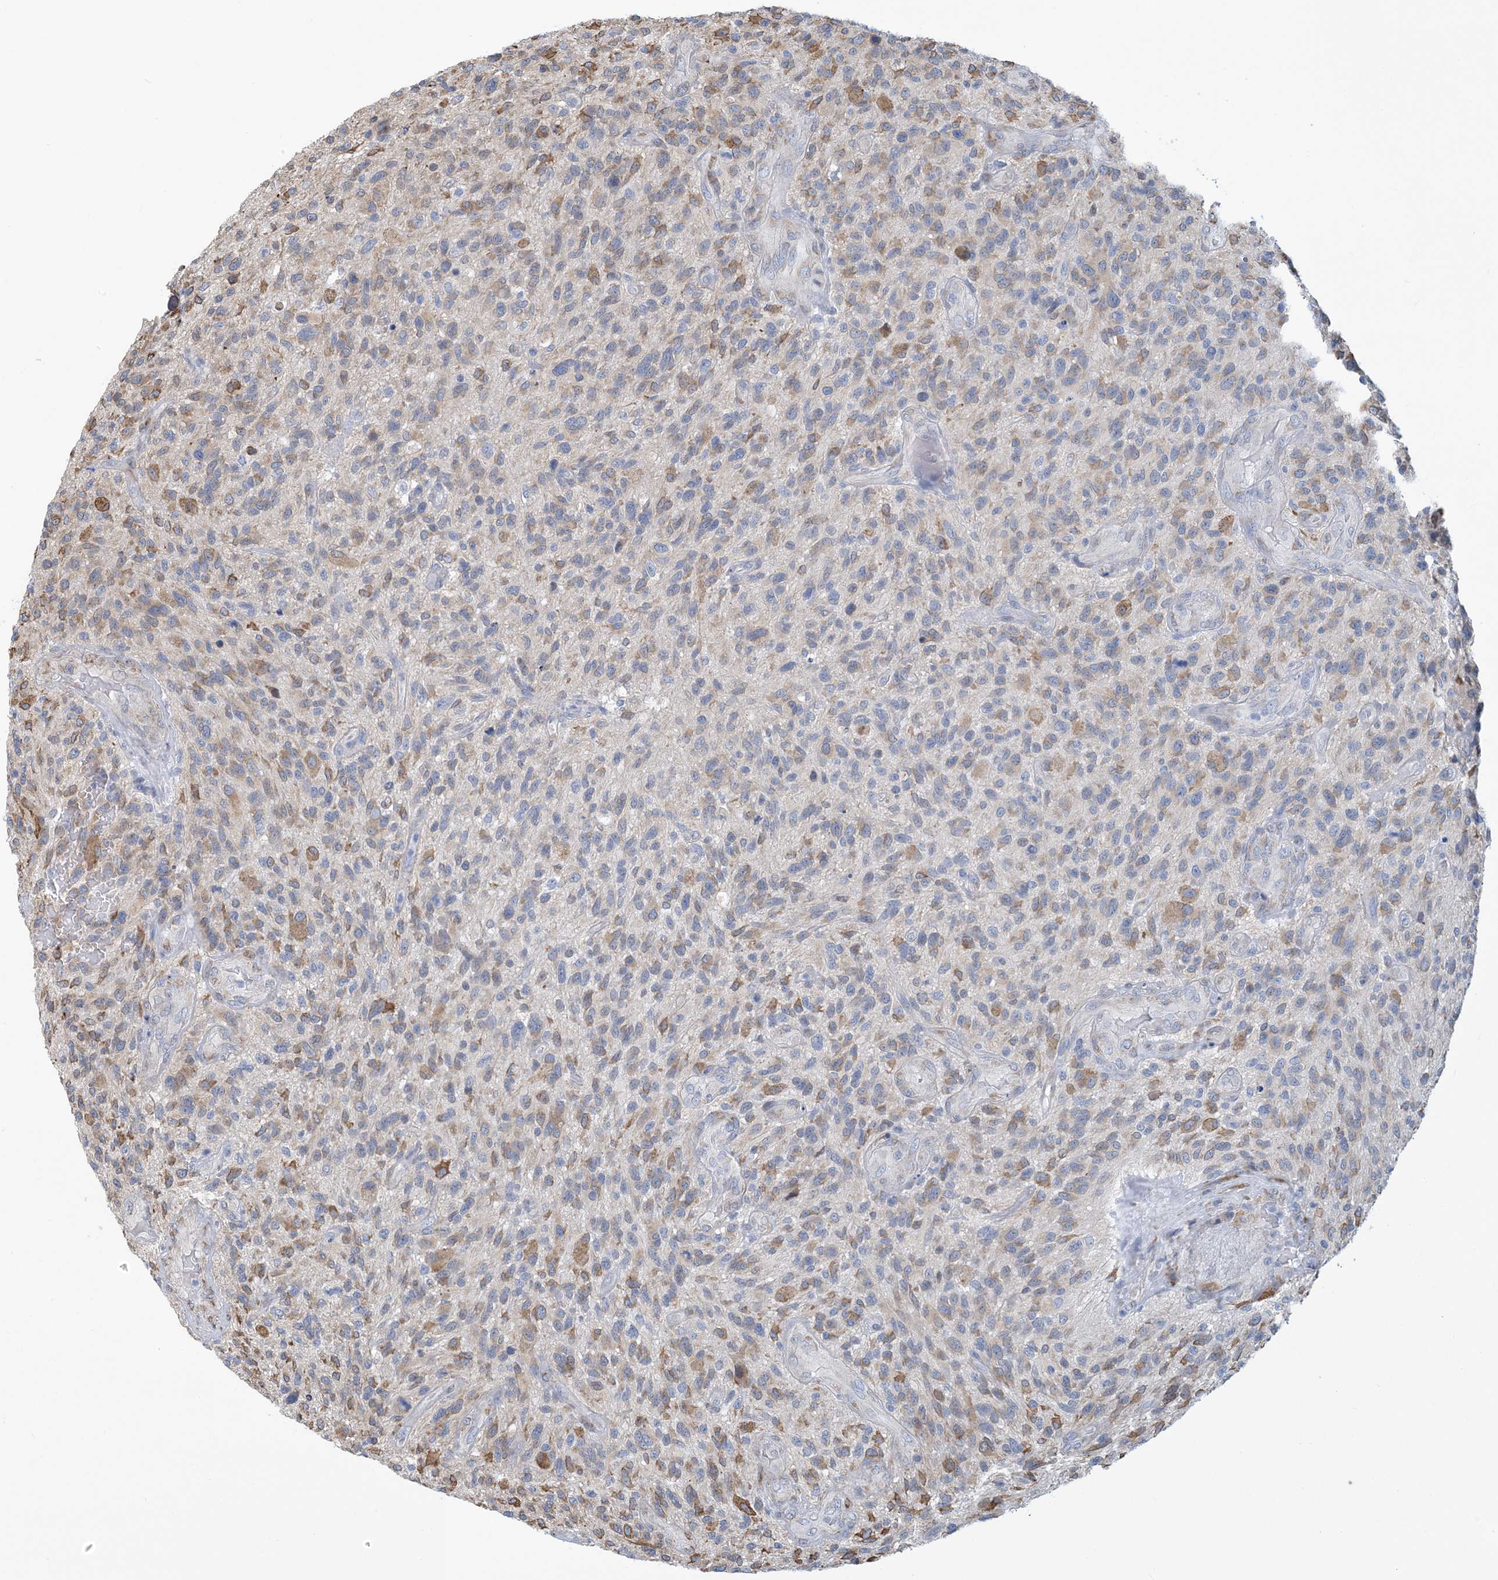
{"staining": {"intensity": "moderate", "quantity": "25%-75%", "location": "cytoplasmic/membranous"}, "tissue": "glioma", "cell_type": "Tumor cells", "image_type": "cancer", "snomed": [{"axis": "morphology", "description": "Glioma, malignant, High grade"}, {"axis": "topography", "description": "Brain"}], "caption": "Protein staining of high-grade glioma (malignant) tissue demonstrates moderate cytoplasmic/membranous staining in about 25%-75% of tumor cells.", "gene": "CCDC14", "patient": {"sex": "male", "age": 47}}